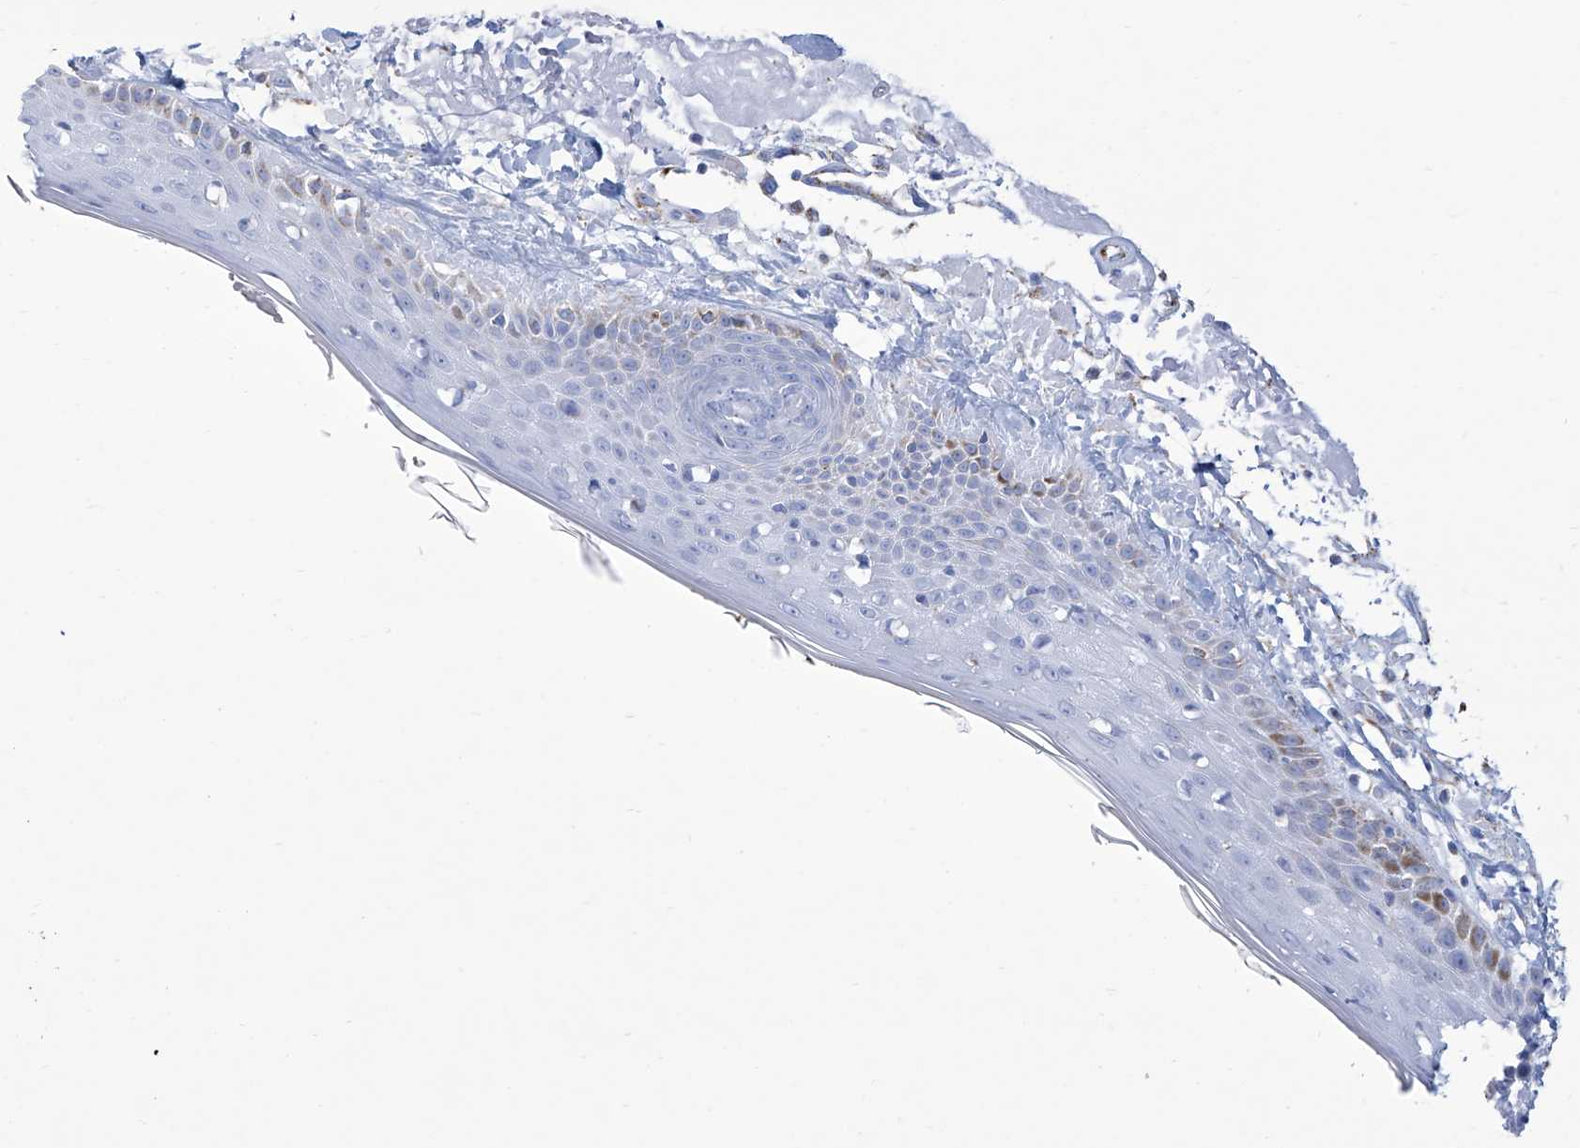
{"staining": {"intensity": "negative", "quantity": "none", "location": "none"}, "tissue": "skin", "cell_type": "Fibroblasts", "image_type": "normal", "snomed": [{"axis": "morphology", "description": "Normal tissue, NOS"}, {"axis": "topography", "description": "Skin"}, {"axis": "topography", "description": "Skeletal muscle"}], "caption": "A high-resolution histopathology image shows IHC staining of normal skin, which reveals no significant expression in fibroblasts.", "gene": "ALDH6A1", "patient": {"sex": "male", "age": 83}}